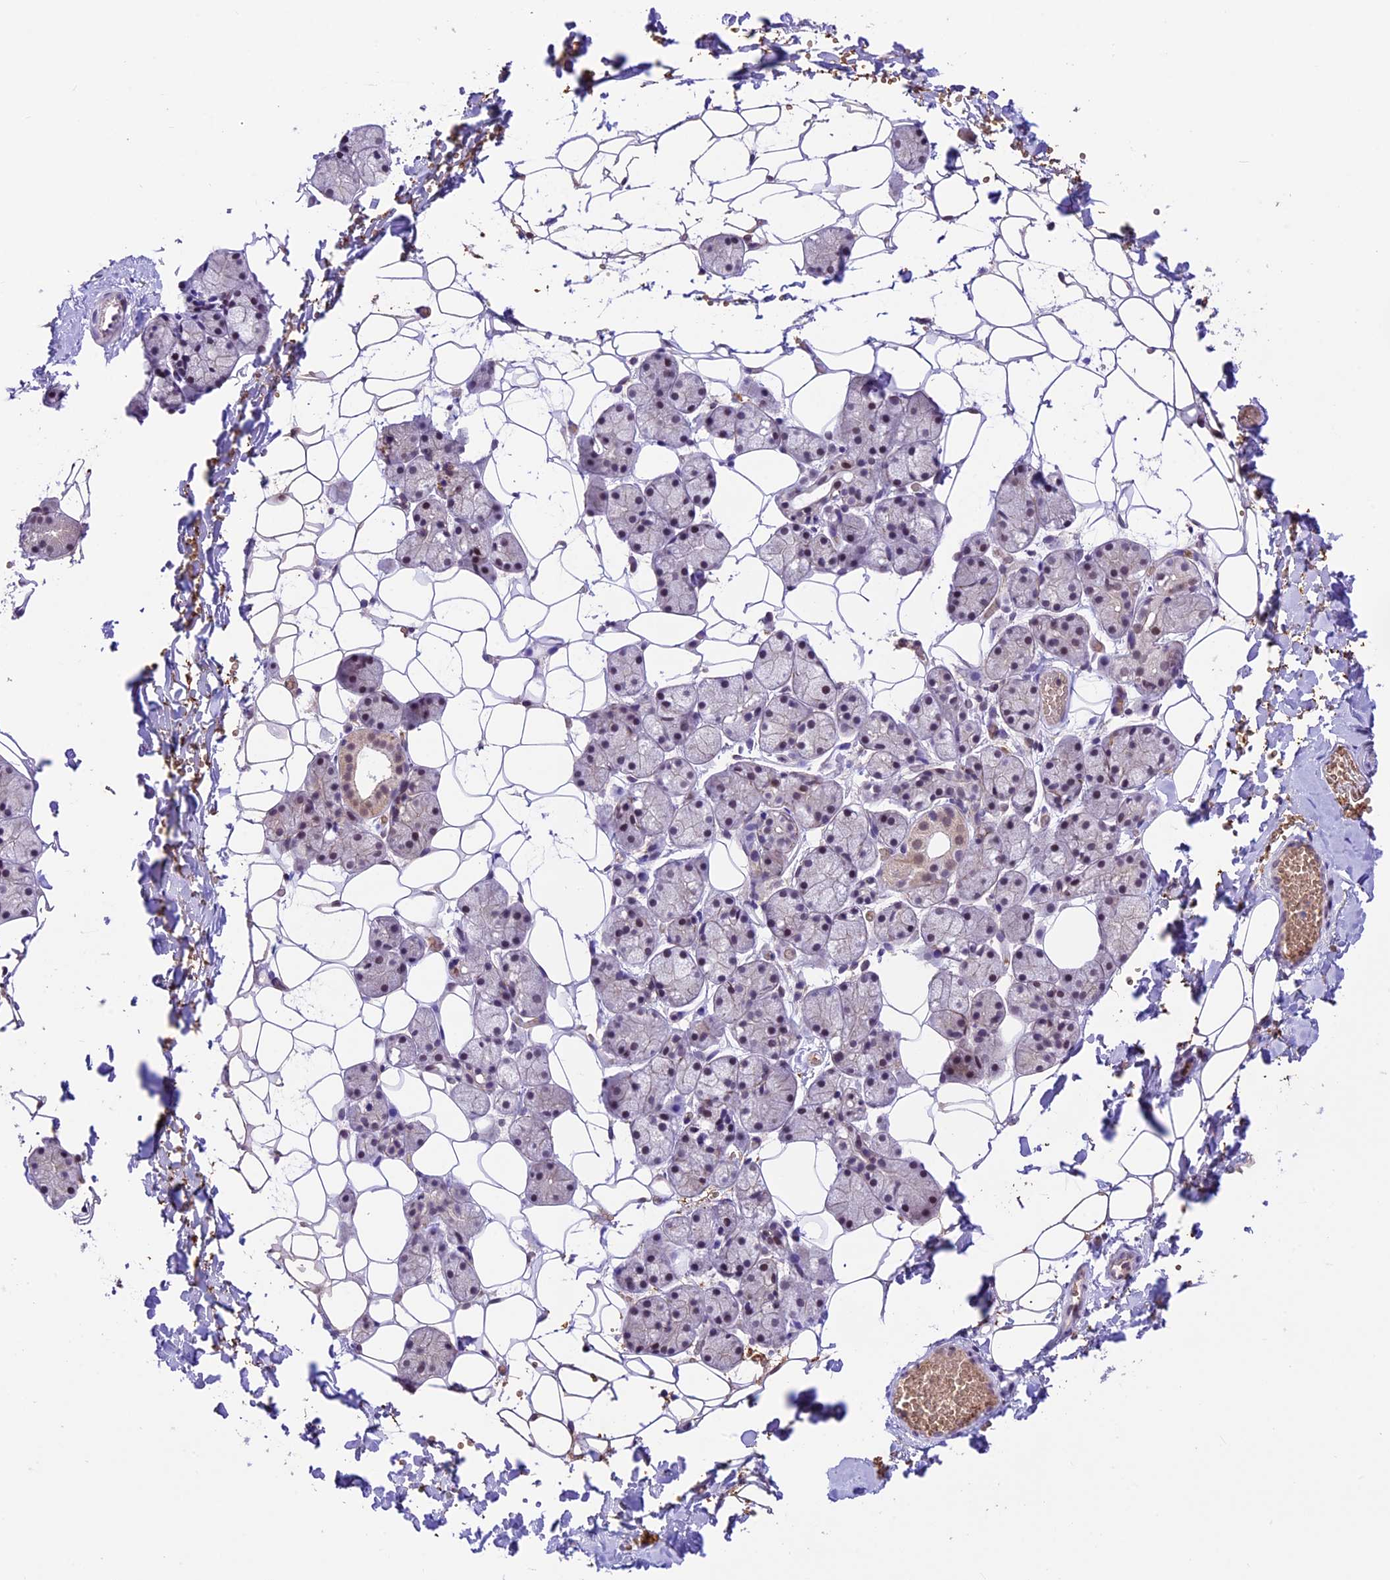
{"staining": {"intensity": "weak", "quantity": "<25%", "location": "nuclear"}, "tissue": "salivary gland", "cell_type": "Glandular cells", "image_type": "normal", "snomed": [{"axis": "morphology", "description": "Normal tissue, NOS"}, {"axis": "topography", "description": "Salivary gland"}], "caption": "Immunohistochemical staining of normal human salivary gland displays no significant staining in glandular cells. (DAB immunohistochemistry (IHC) visualized using brightfield microscopy, high magnification).", "gene": "SHKBP1", "patient": {"sex": "female", "age": 33}}